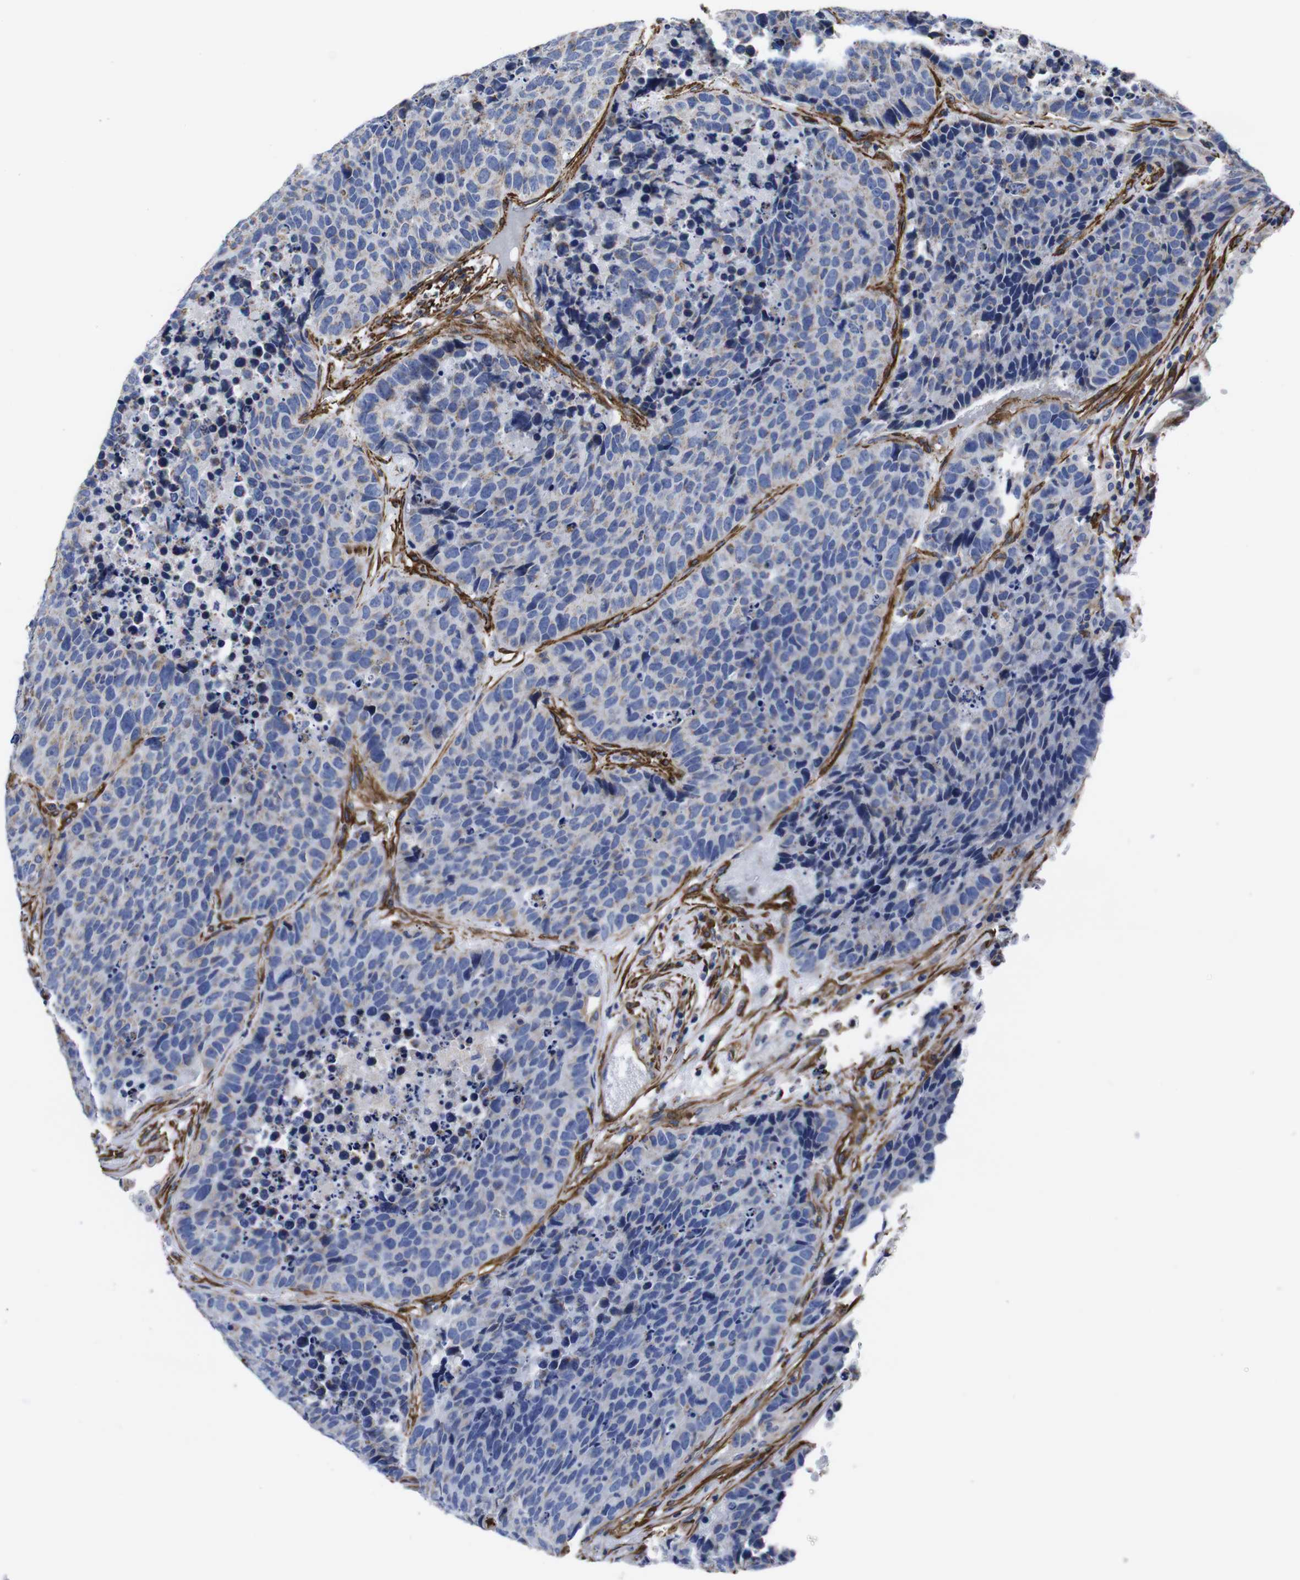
{"staining": {"intensity": "weak", "quantity": "<25%", "location": "cytoplasmic/membranous"}, "tissue": "carcinoid", "cell_type": "Tumor cells", "image_type": "cancer", "snomed": [{"axis": "morphology", "description": "Carcinoid, malignant, NOS"}, {"axis": "topography", "description": "Lung"}], "caption": "The immunohistochemistry (IHC) image has no significant staining in tumor cells of carcinoid tissue.", "gene": "WNT10A", "patient": {"sex": "male", "age": 60}}